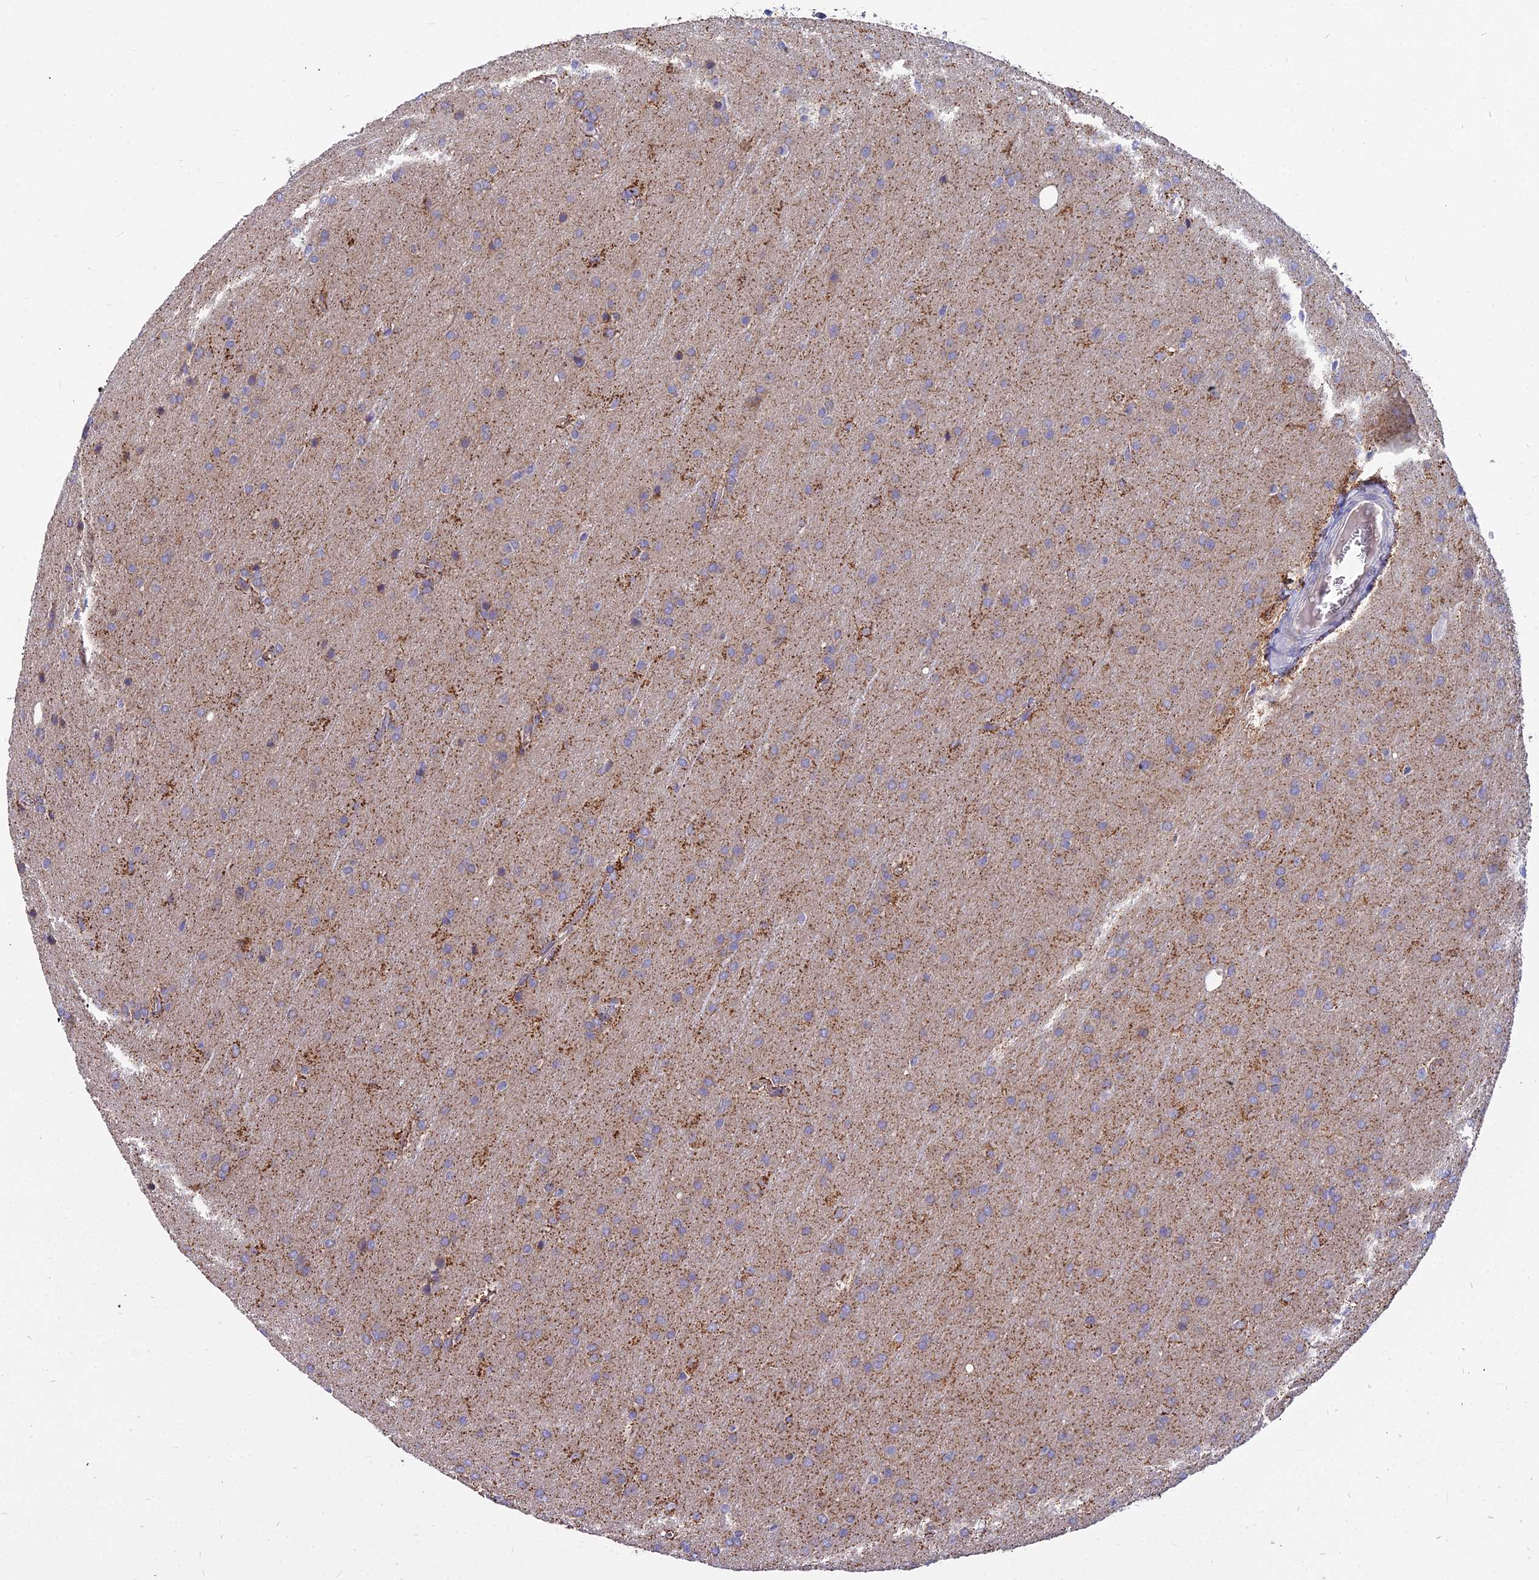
{"staining": {"intensity": "weak", "quantity": ">75%", "location": "cytoplasmic/membranous"}, "tissue": "glioma", "cell_type": "Tumor cells", "image_type": "cancer", "snomed": [{"axis": "morphology", "description": "Glioma, malignant, Low grade"}, {"axis": "topography", "description": "Brain"}], "caption": "Glioma tissue reveals weak cytoplasmic/membranous staining in about >75% of tumor cells", "gene": "ASPHD1", "patient": {"sex": "female", "age": 32}}